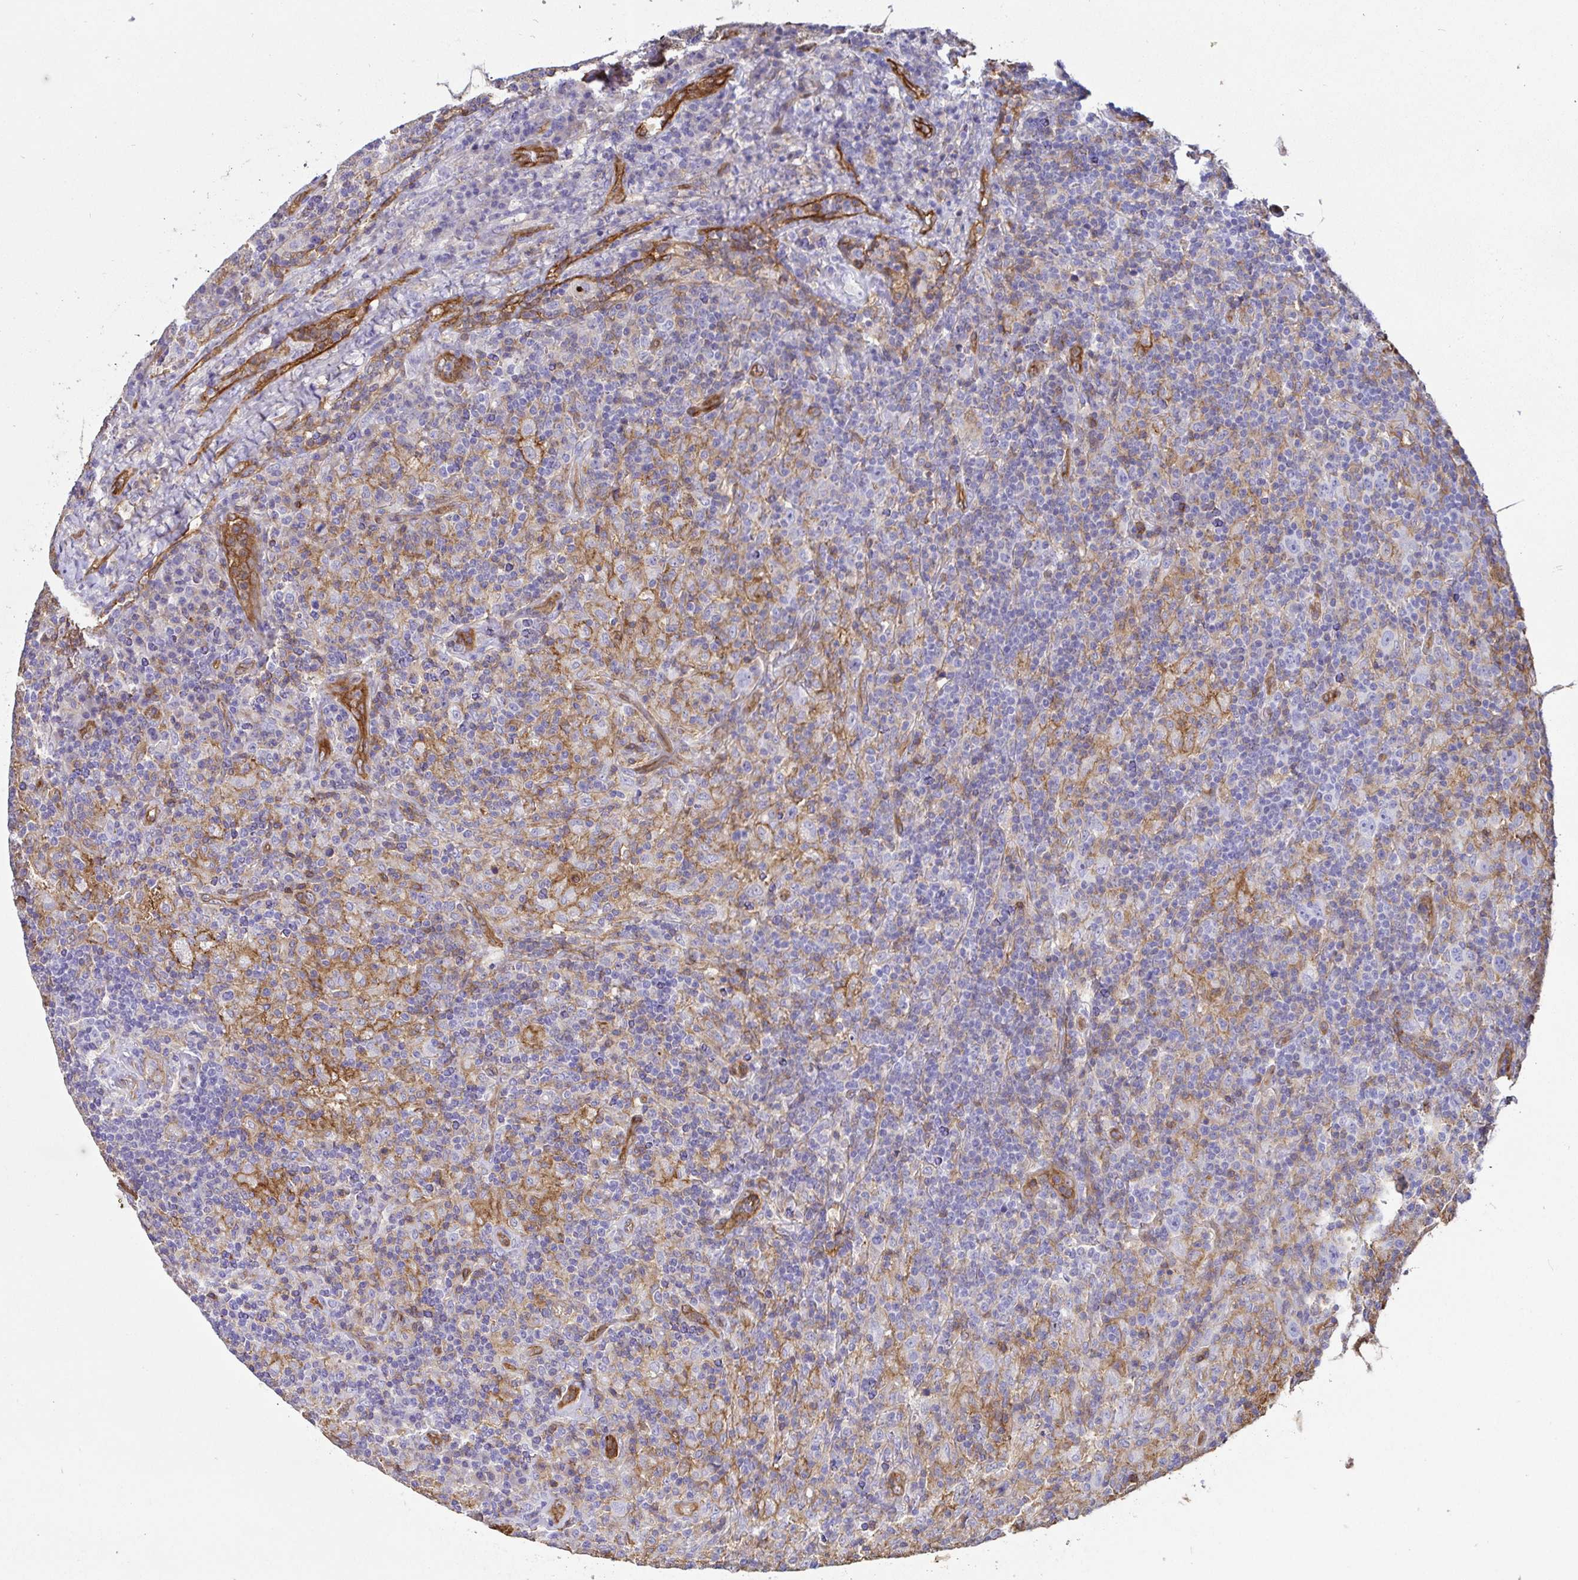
{"staining": {"intensity": "negative", "quantity": "none", "location": "none"}, "tissue": "lymphoma", "cell_type": "Tumor cells", "image_type": "cancer", "snomed": [{"axis": "morphology", "description": "Hodgkin's disease, NOS"}, {"axis": "topography", "description": "Lymph node"}], "caption": "Lymphoma was stained to show a protein in brown. There is no significant positivity in tumor cells. (Immunohistochemistry (ihc), brightfield microscopy, high magnification).", "gene": "ANXA2", "patient": {"sex": "male", "age": 70}}